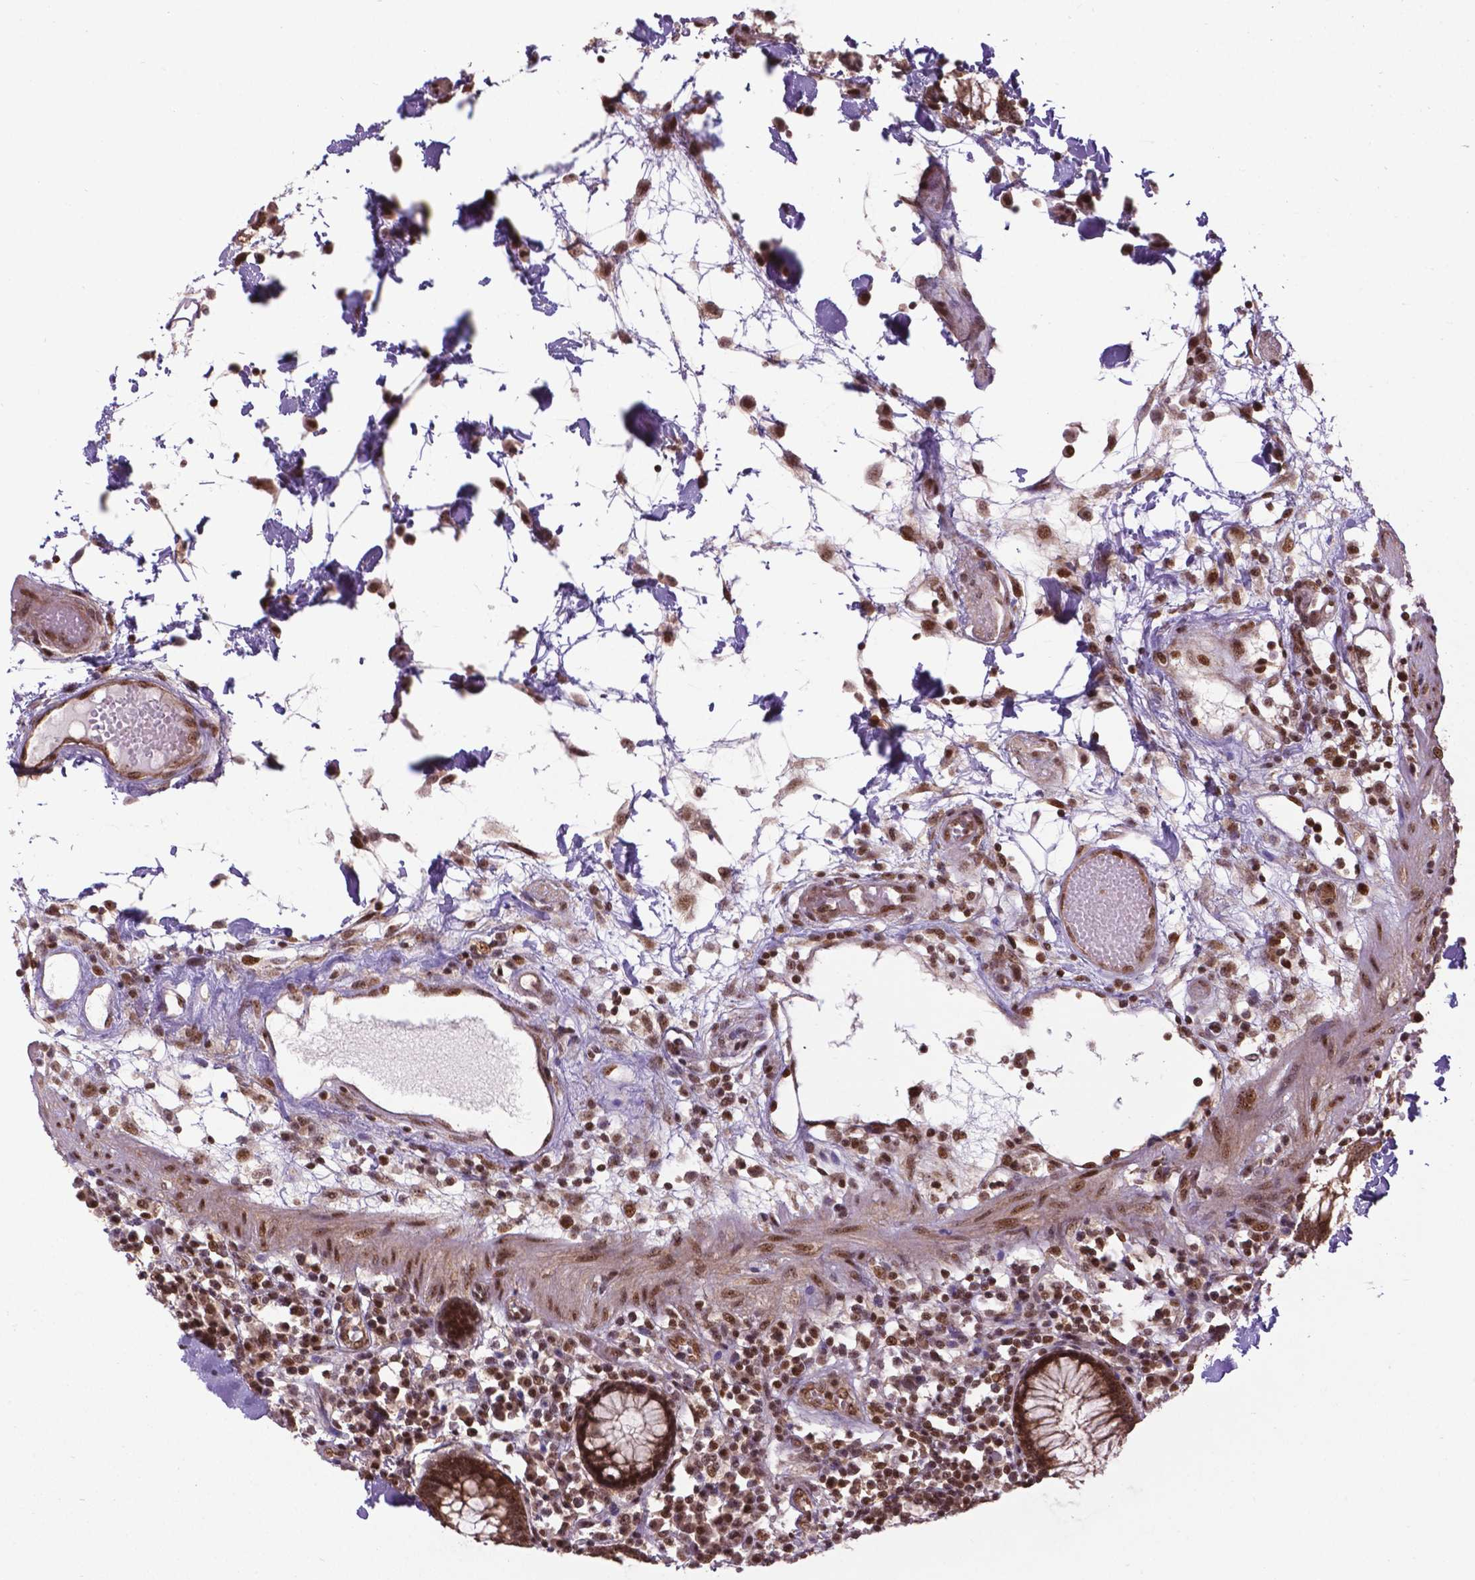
{"staining": {"intensity": "moderate", "quantity": ">75%", "location": "nuclear"}, "tissue": "colon", "cell_type": "Endothelial cells", "image_type": "normal", "snomed": [{"axis": "morphology", "description": "Normal tissue, NOS"}, {"axis": "morphology", "description": "Adenocarcinoma, NOS"}, {"axis": "topography", "description": "Colon"}], "caption": "Colon stained with a brown dye reveals moderate nuclear positive staining in approximately >75% of endothelial cells.", "gene": "CSNK2A1", "patient": {"sex": "male", "age": 83}}